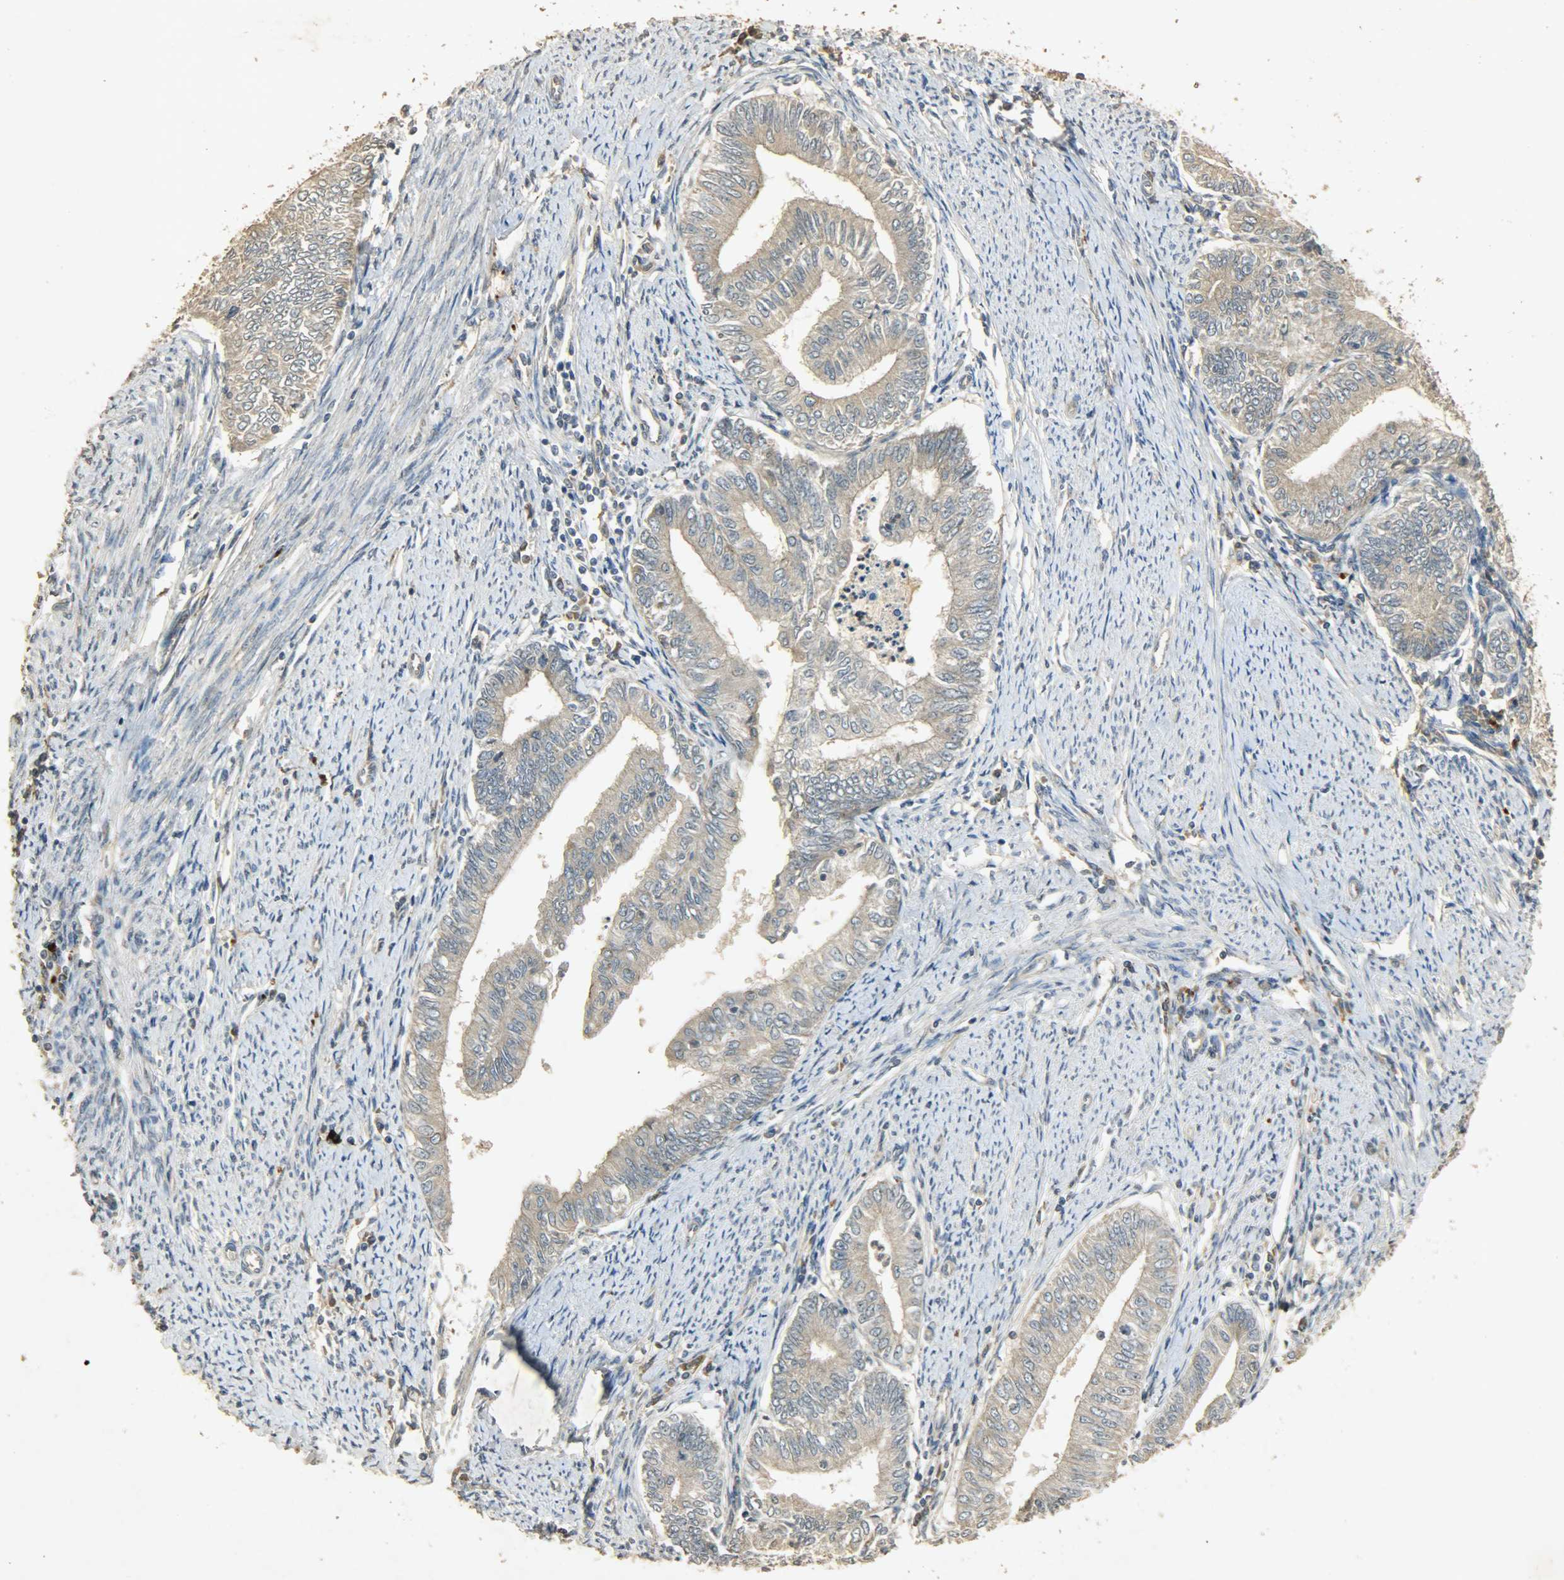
{"staining": {"intensity": "weak", "quantity": ">75%", "location": "cytoplasmic/membranous"}, "tissue": "endometrial cancer", "cell_type": "Tumor cells", "image_type": "cancer", "snomed": [{"axis": "morphology", "description": "Adenocarcinoma, NOS"}, {"axis": "topography", "description": "Endometrium"}], "caption": "This micrograph reveals immunohistochemistry staining of human endometrial adenocarcinoma, with low weak cytoplasmic/membranous staining in about >75% of tumor cells.", "gene": "ATP2B1", "patient": {"sex": "female", "age": 66}}